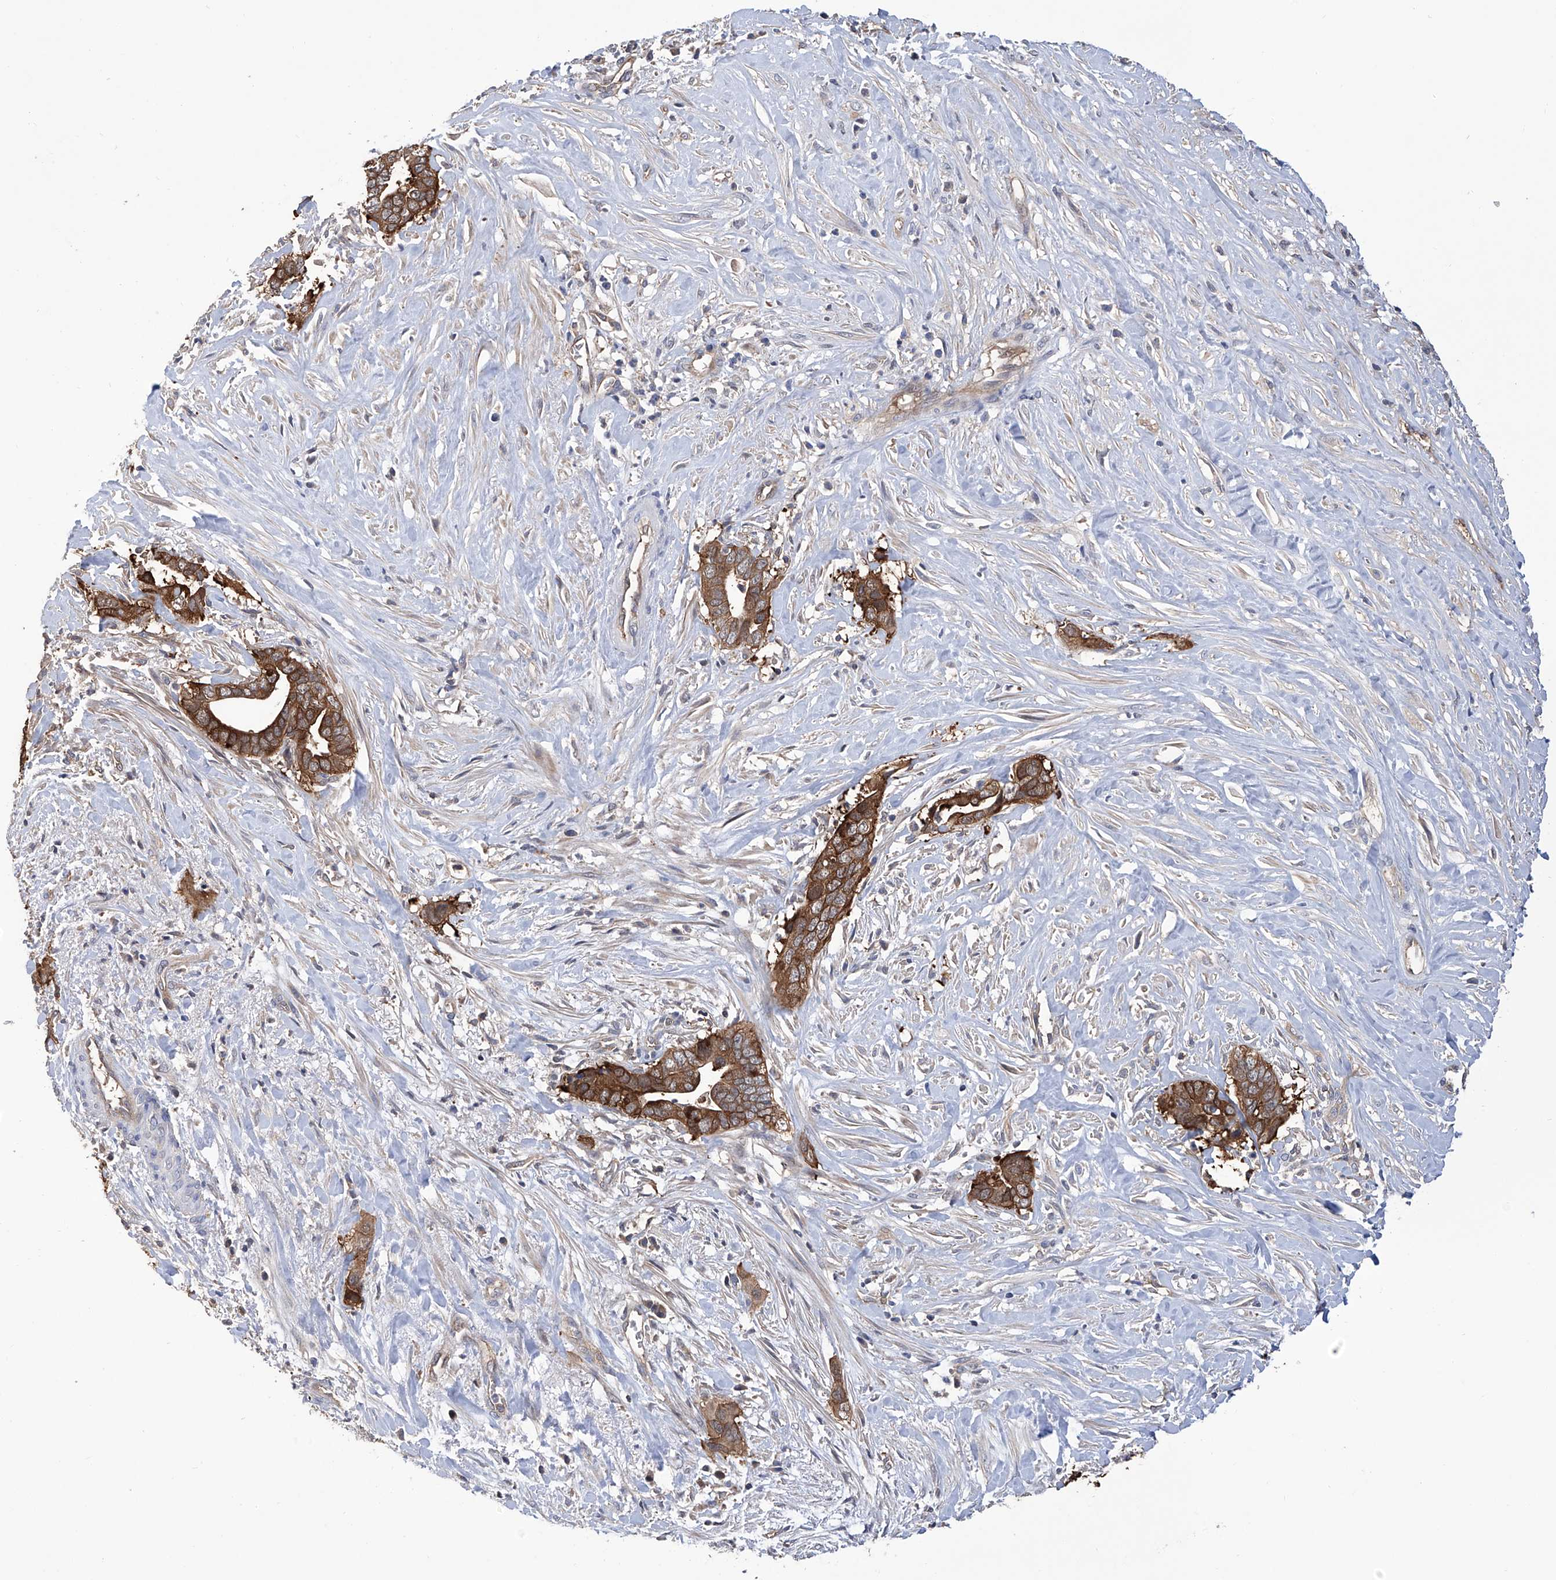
{"staining": {"intensity": "moderate", "quantity": ">75%", "location": "cytoplasmic/membranous"}, "tissue": "liver cancer", "cell_type": "Tumor cells", "image_type": "cancer", "snomed": [{"axis": "morphology", "description": "Cholangiocarcinoma"}, {"axis": "topography", "description": "Liver"}], "caption": "This histopathology image displays immunohistochemistry staining of human cholangiocarcinoma (liver), with medium moderate cytoplasmic/membranous expression in approximately >75% of tumor cells.", "gene": "NUDT17", "patient": {"sex": "female", "age": 79}}